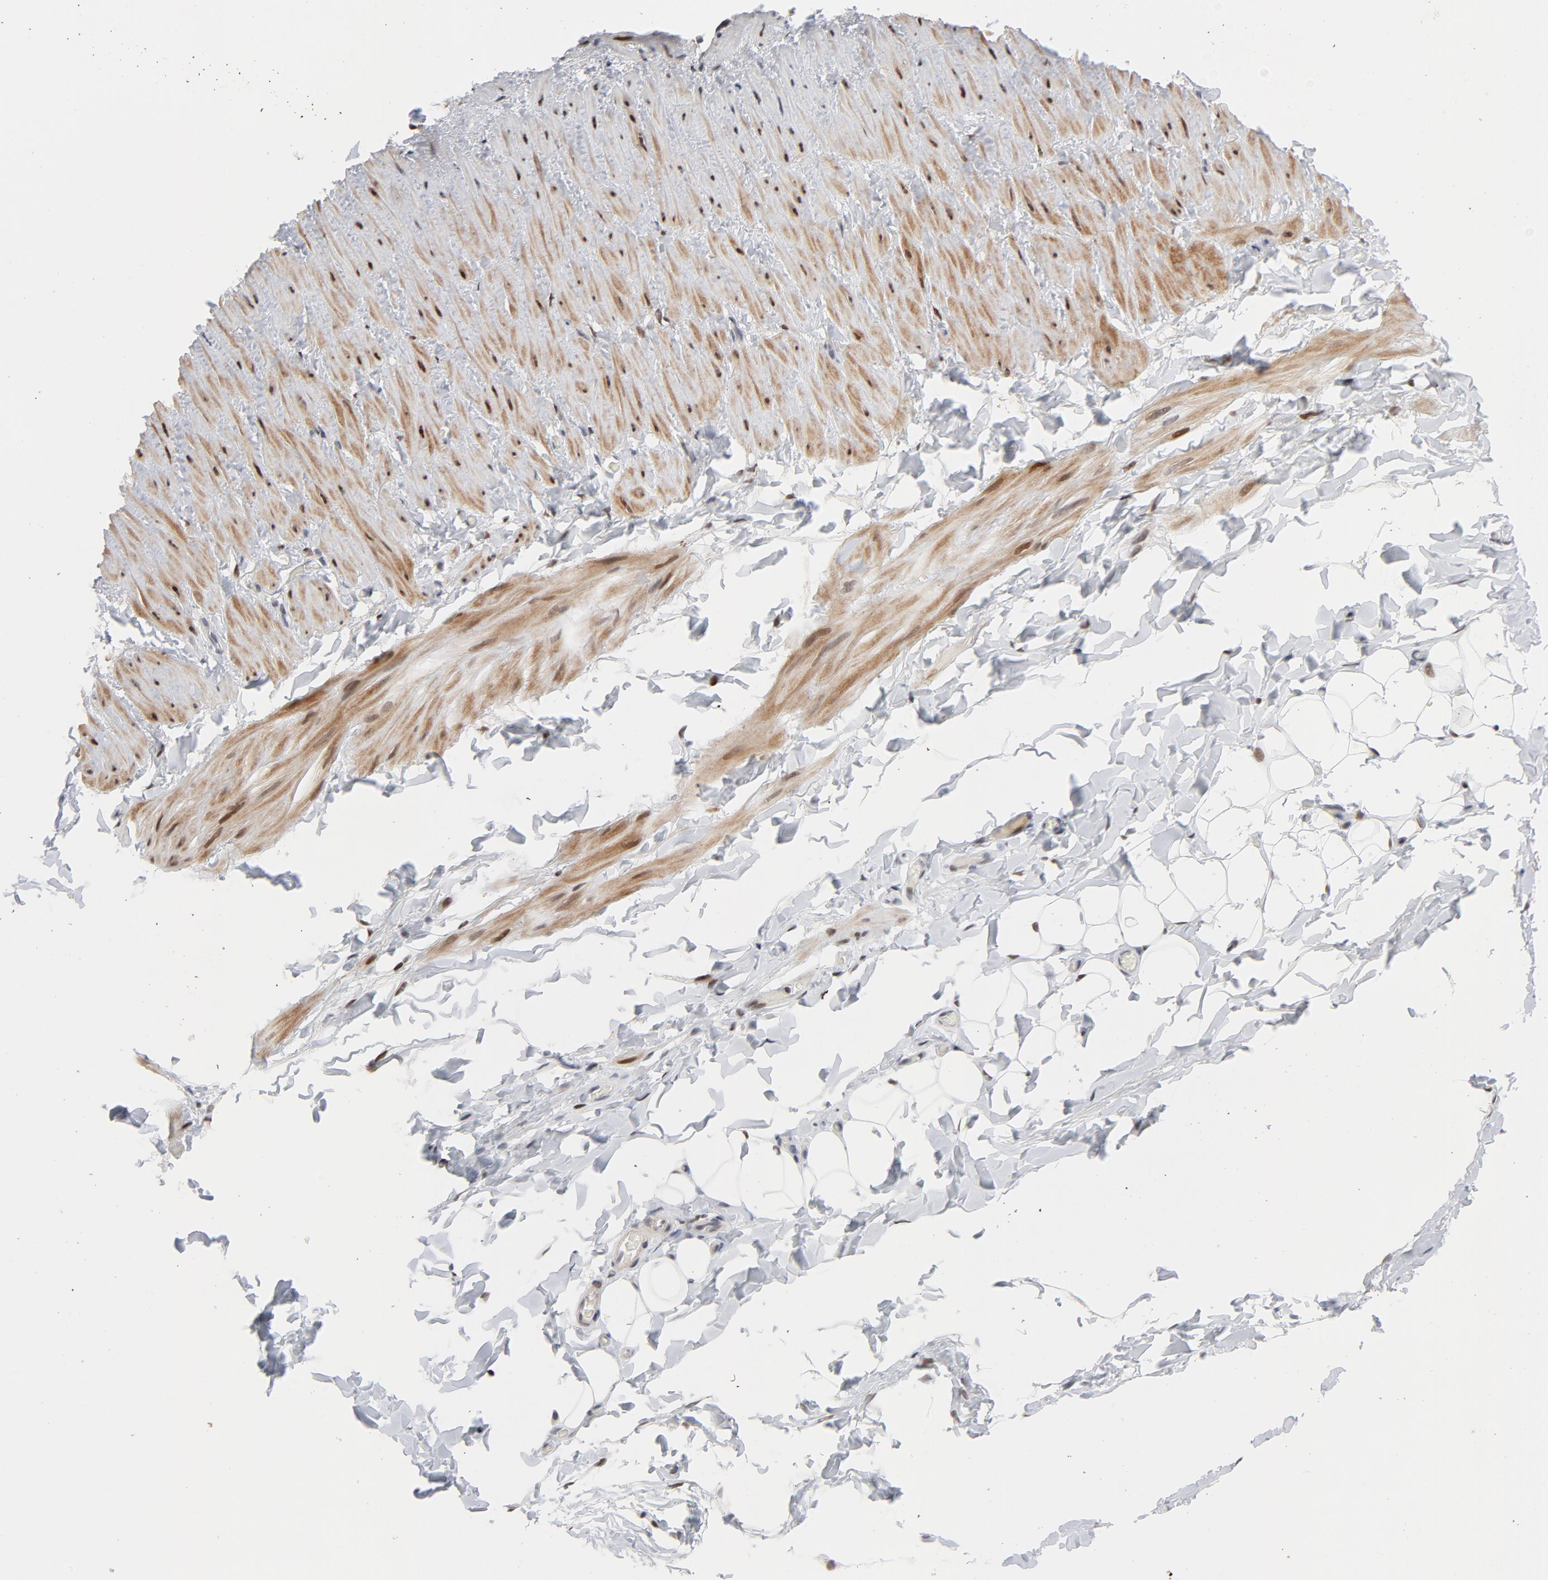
{"staining": {"intensity": "moderate", "quantity": ">75%", "location": "nuclear"}, "tissue": "adipose tissue", "cell_type": "Adipocytes", "image_type": "normal", "snomed": [{"axis": "morphology", "description": "Normal tissue, NOS"}, {"axis": "topography", "description": "Soft tissue"}], "caption": "Moderate nuclear protein staining is present in approximately >75% of adipocytes in adipose tissue. Immunohistochemistry stains the protein of interest in brown and the nuclei are stained blue.", "gene": "NFIC", "patient": {"sex": "male", "age": 26}}